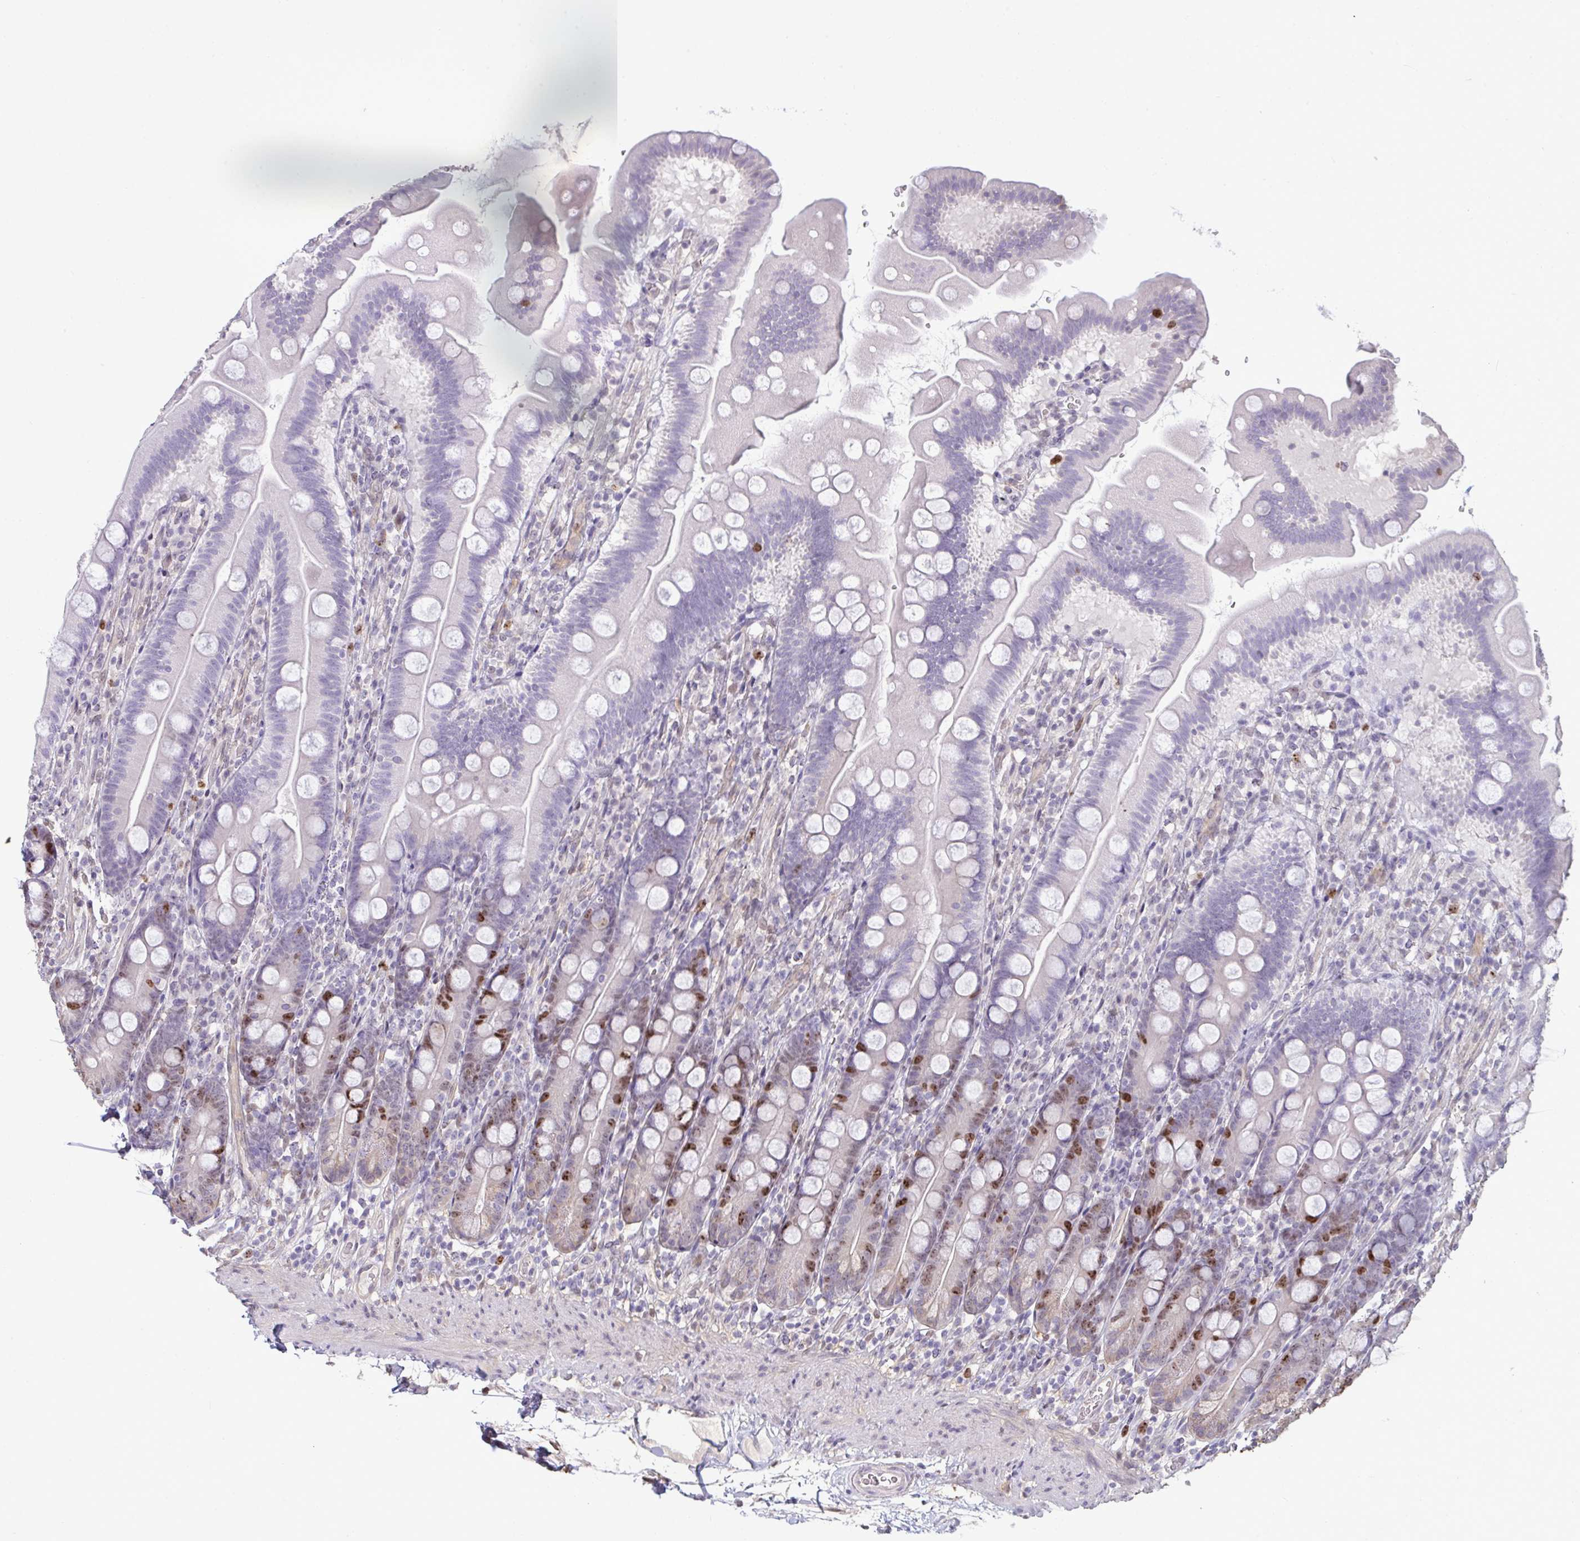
{"staining": {"intensity": "moderate", "quantity": "<25%", "location": "cytoplasmic/membranous,nuclear"}, "tissue": "duodenum", "cell_type": "Glandular cells", "image_type": "normal", "snomed": [{"axis": "morphology", "description": "Normal tissue, NOS"}, {"axis": "topography", "description": "Duodenum"}], "caption": "Approximately <25% of glandular cells in unremarkable human duodenum show moderate cytoplasmic/membranous,nuclear protein positivity as visualized by brown immunohistochemical staining.", "gene": "SETD7", "patient": {"sex": "female", "age": 67}}